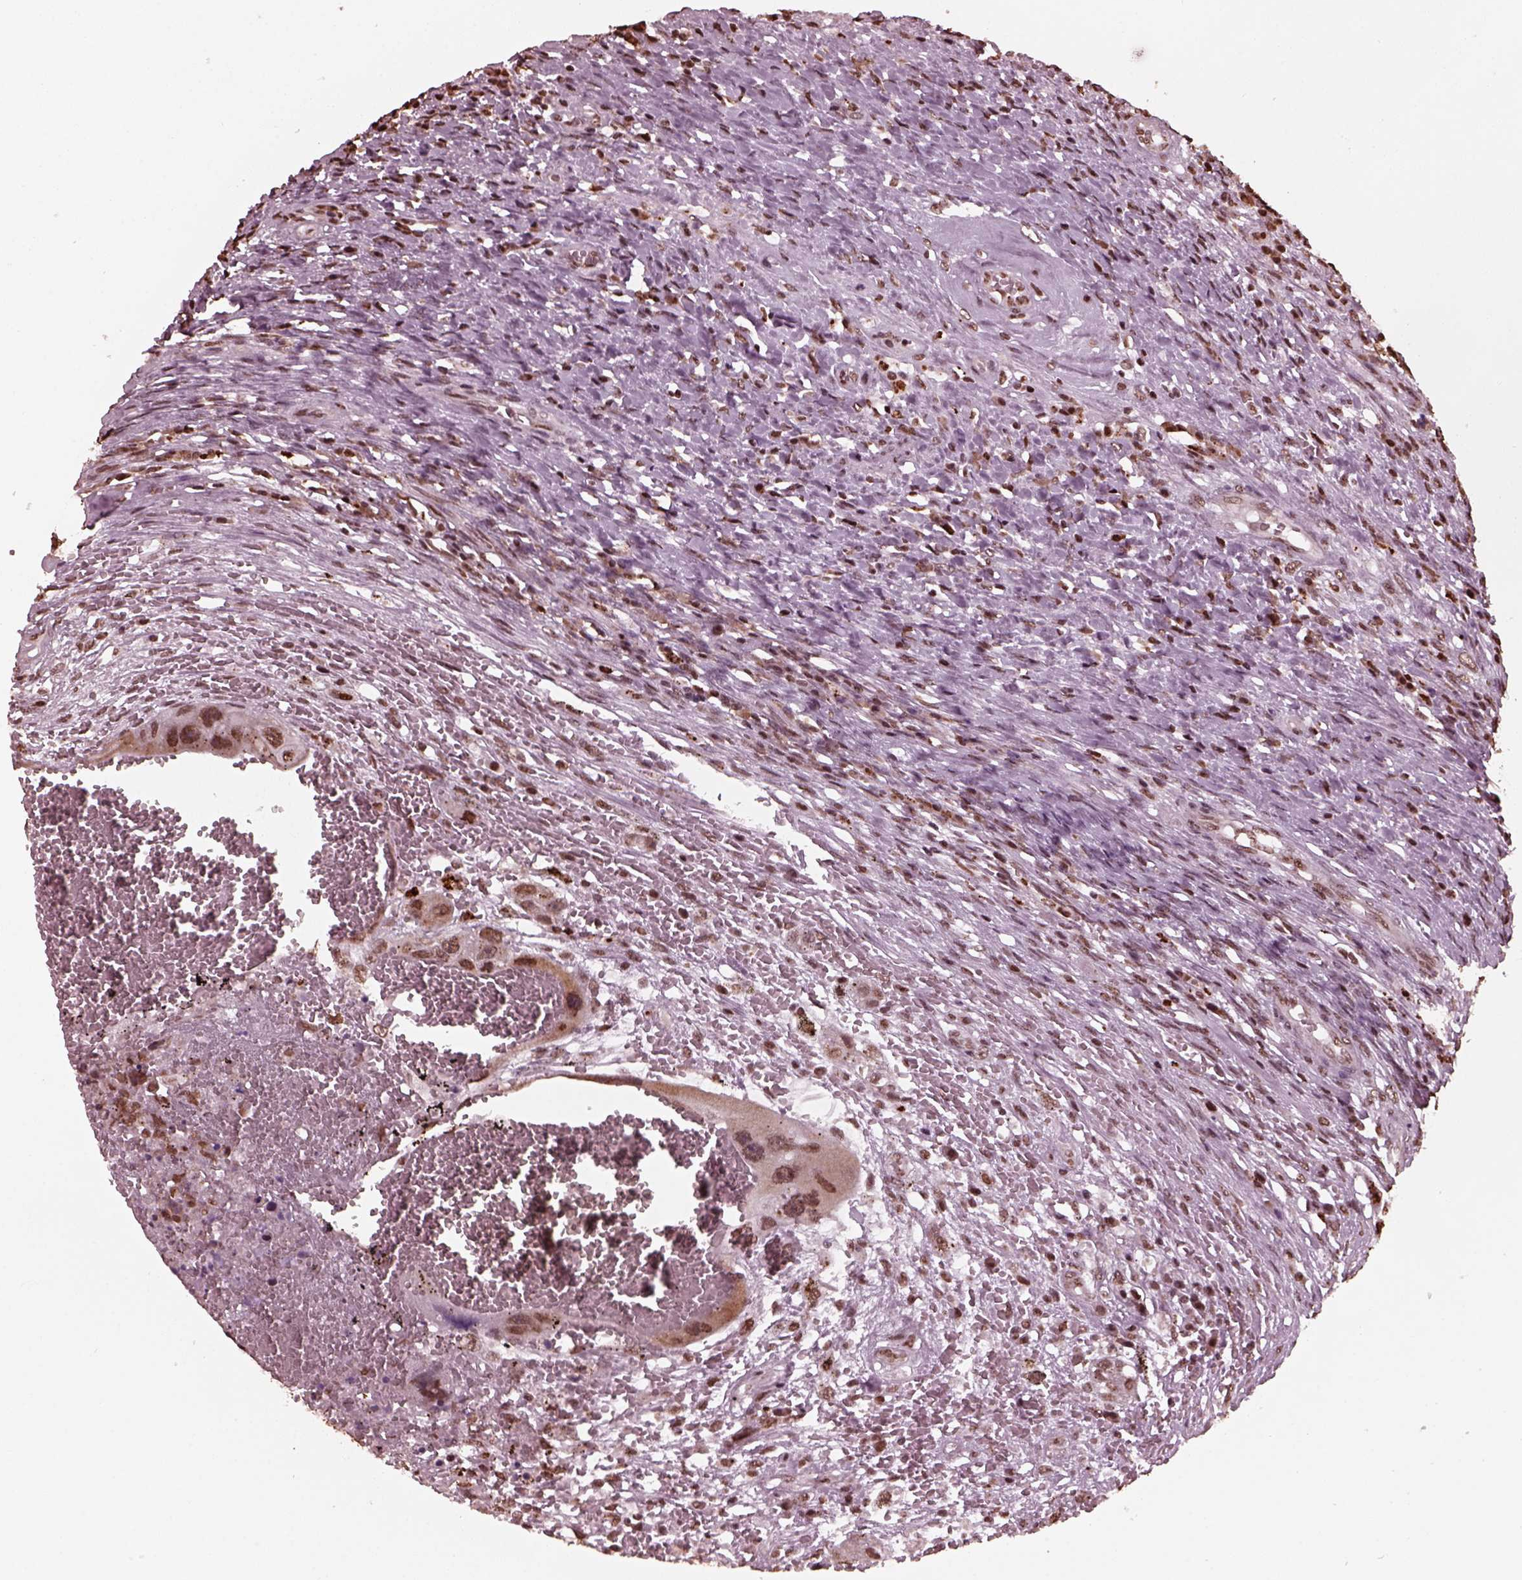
{"staining": {"intensity": "moderate", "quantity": ">75%", "location": "nuclear"}, "tissue": "testis cancer", "cell_type": "Tumor cells", "image_type": "cancer", "snomed": [{"axis": "morphology", "description": "Carcinoma, Embryonal, NOS"}, {"axis": "topography", "description": "Testis"}], "caption": "The micrograph displays immunohistochemical staining of embryonal carcinoma (testis). There is moderate nuclear positivity is appreciated in approximately >75% of tumor cells. The staining is performed using DAB brown chromogen to label protein expression. The nuclei are counter-stained blue using hematoxylin.", "gene": "NSD1", "patient": {"sex": "male", "age": 26}}